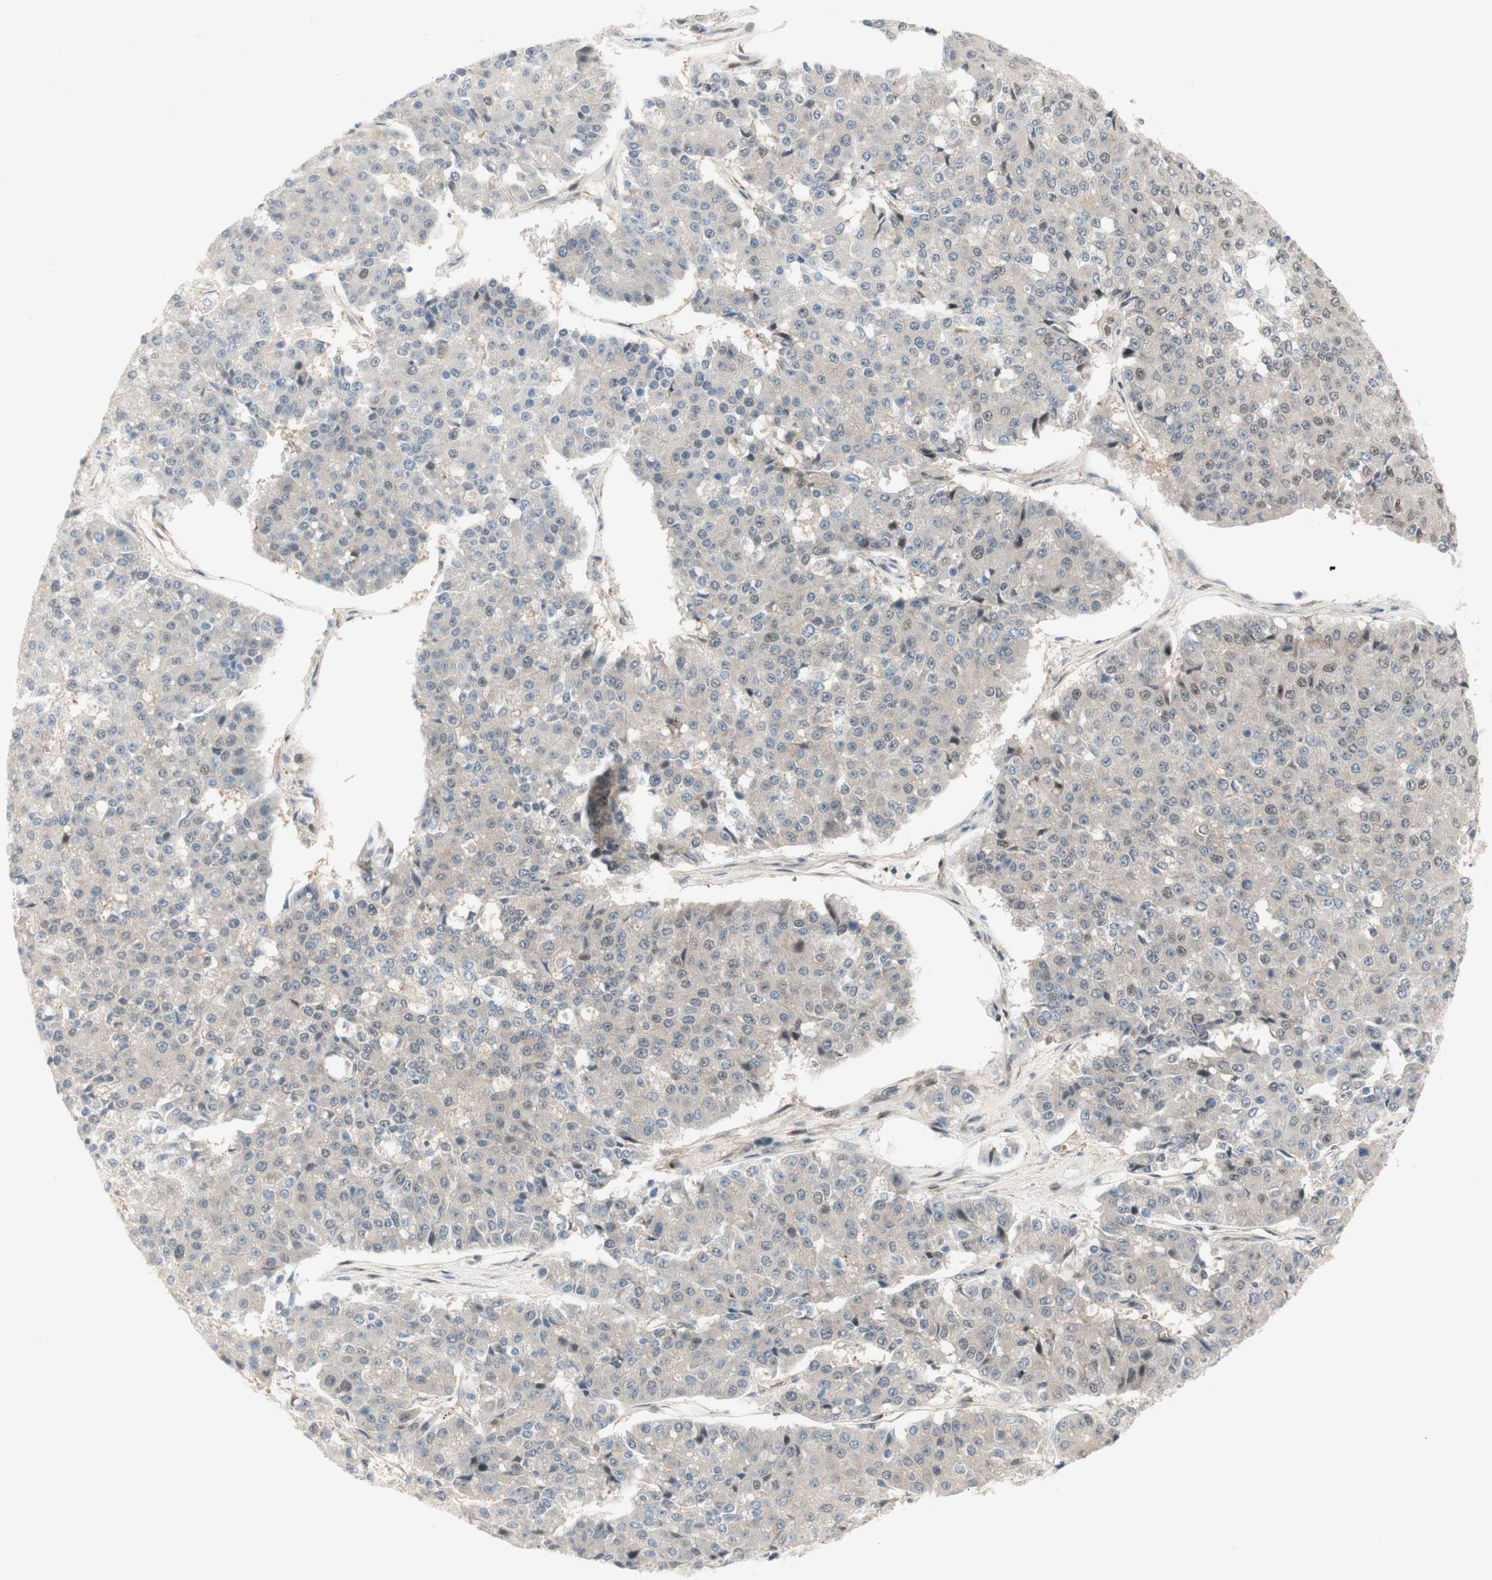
{"staining": {"intensity": "negative", "quantity": "none", "location": "none"}, "tissue": "pancreatic cancer", "cell_type": "Tumor cells", "image_type": "cancer", "snomed": [{"axis": "morphology", "description": "Adenocarcinoma, NOS"}, {"axis": "topography", "description": "Pancreas"}], "caption": "Adenocarcinoma (pancreatic) stained for a protein using immunohistochemistry exhibits no positivity tumor cells.", "gene": "RFNG", "patient": {"sex": "male", "age": 50}}